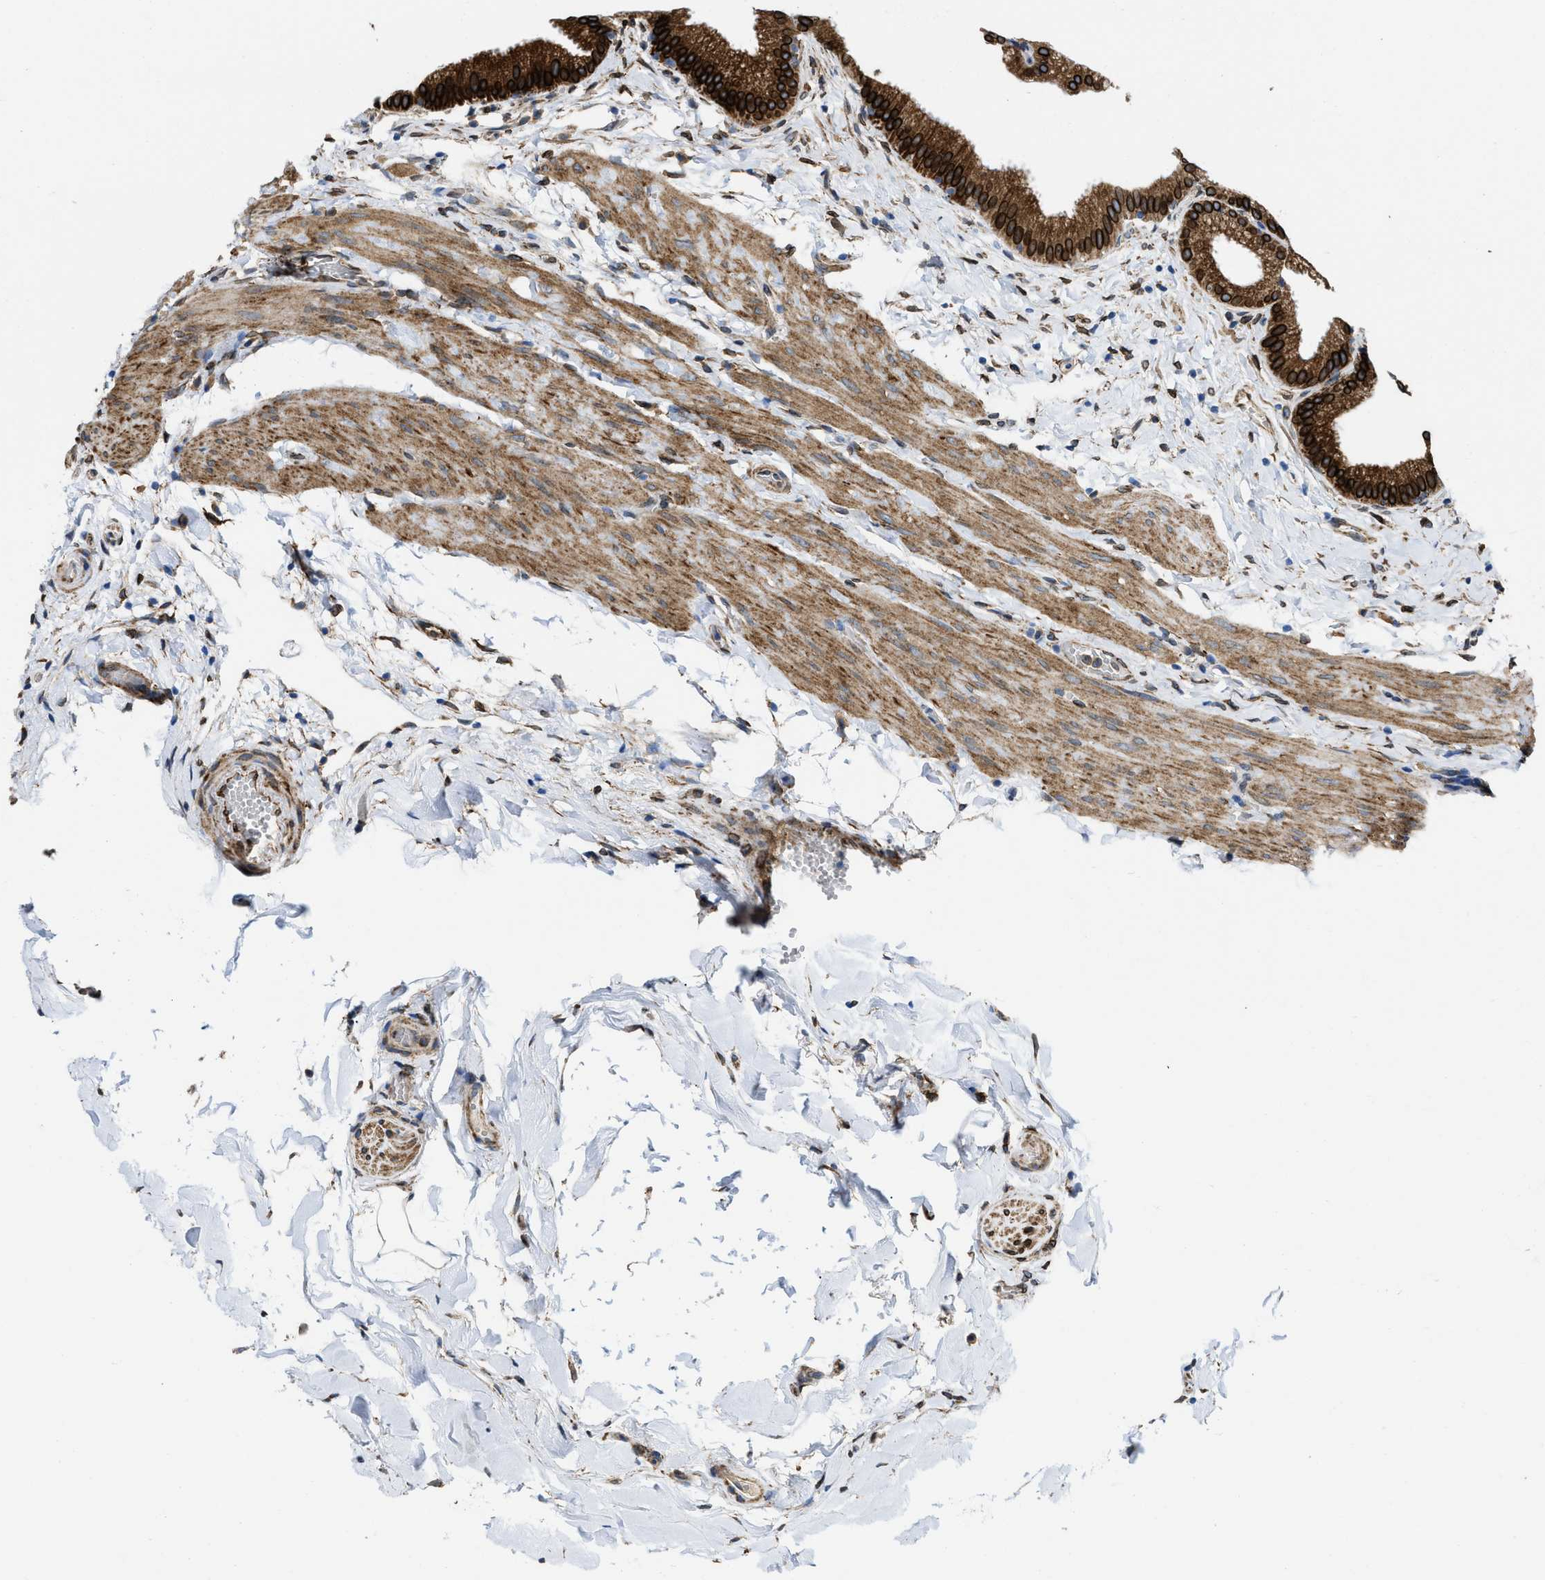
{"staining": {"intensity": "strong", "quantity": ">75%", "location": "cytoplasmic/membranous"}, "tissue": "gallbladder", "cell_type": "Glandular cells", "image_type": "normal", "snomed": [{"axis": "morphology", "description": "Normal tissue, NOS"}, {"axis": "topography", "description": "Gallbladder"}], "caption": "The micrograph demonstrates staining of unremarkable gallbladder, revealing strong cytoplasmic/membranous protein expression (brown color) within glandular cells.", "gene": "ERLIN2", "patient": {"sex": "female", "age": 63}}